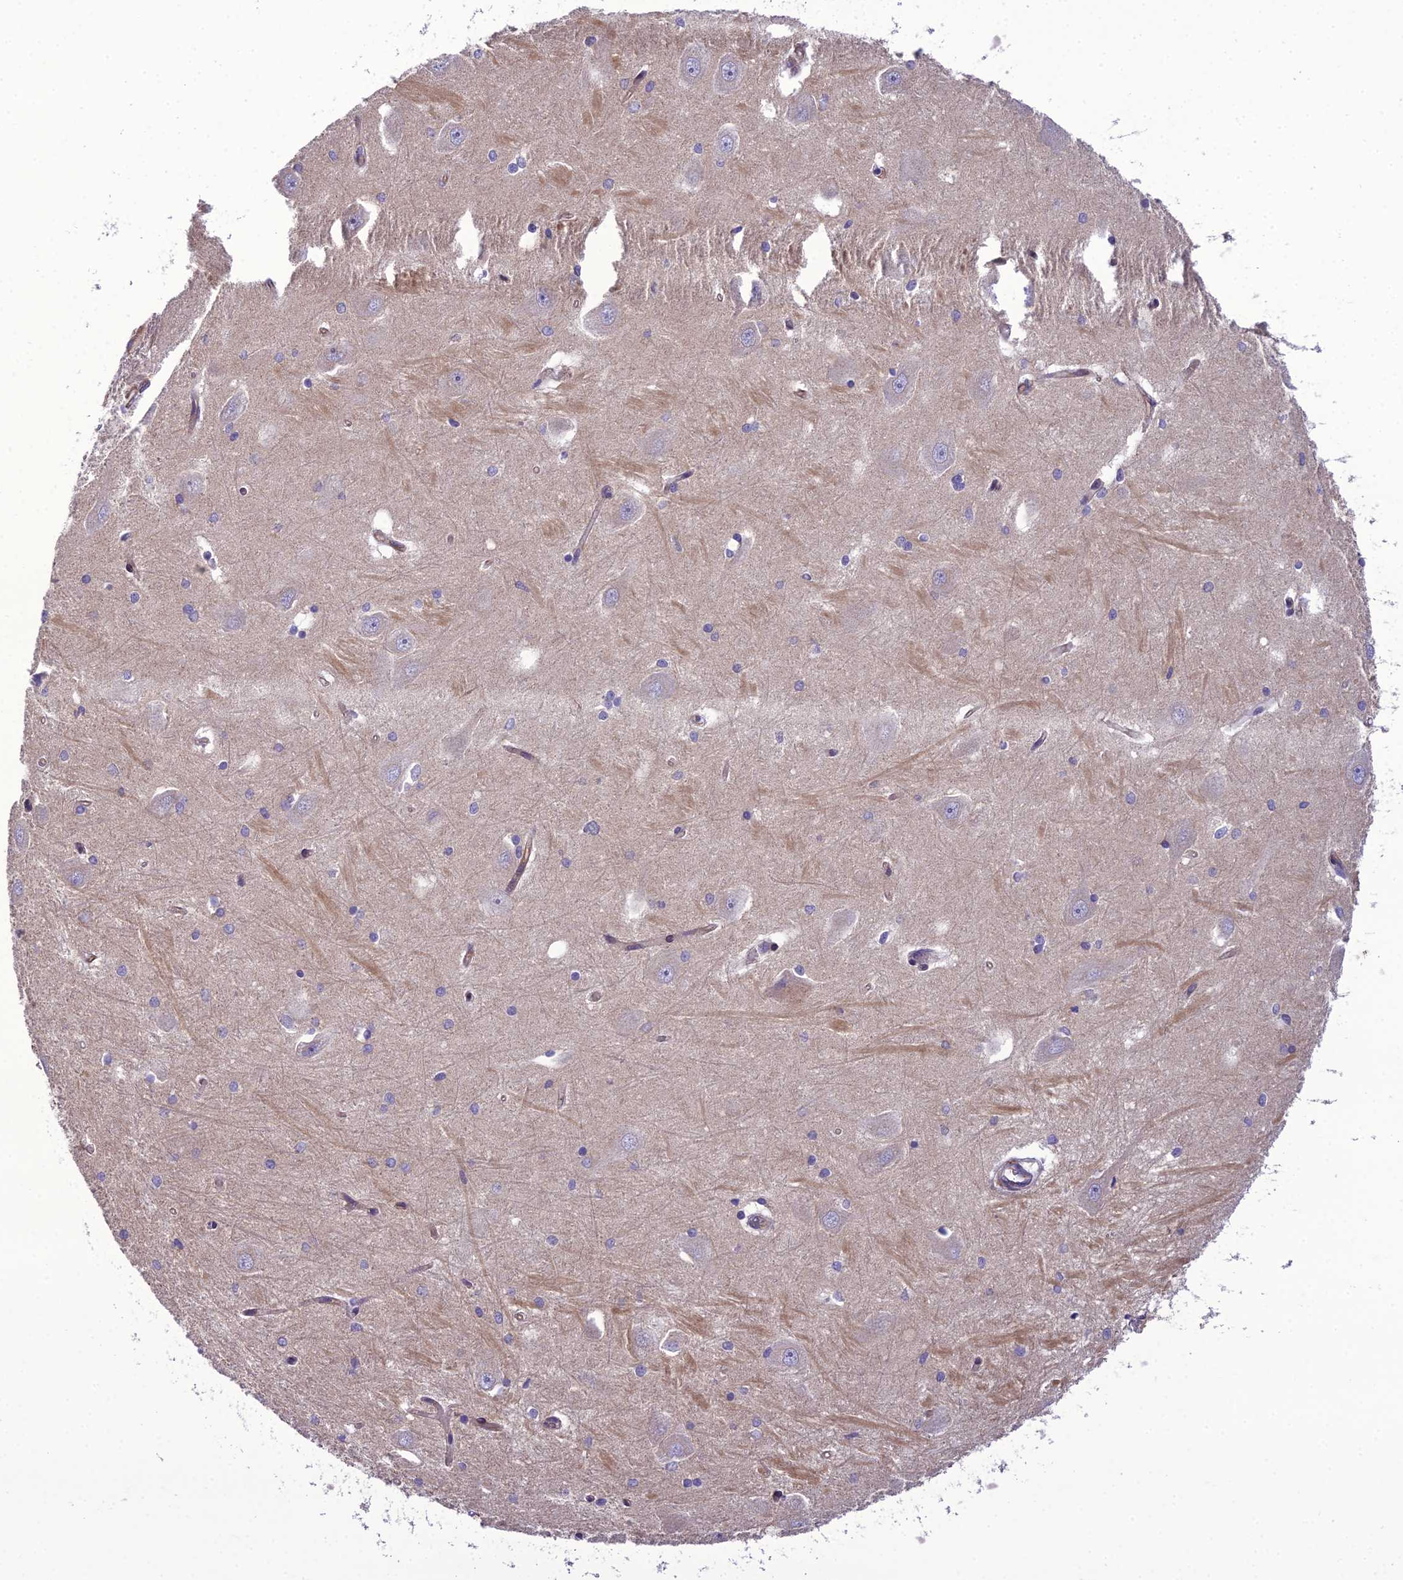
{"staining": {"intensity": "negative", "quantity": "none", "location": "none"}, "tissue": "hippocampus", "cell_type": "Glial cells", "image_type": "normal", "snomed": [{"axis": "morphology", "description": "Normal tissue, NOS"}, {"axis": "topography", "description": "Hippocampus"}], "caption": "A micrograph of hippocampus stained for a protein displays no brown staining in glial cells. The staining was performed using DAB to visualize the protein expression in brown, while the nuclei were stained in blue with hematoxylin (Magnification: 20x).", "gene": "NODAL", "patient": {"sex": "male", "age": 45}}